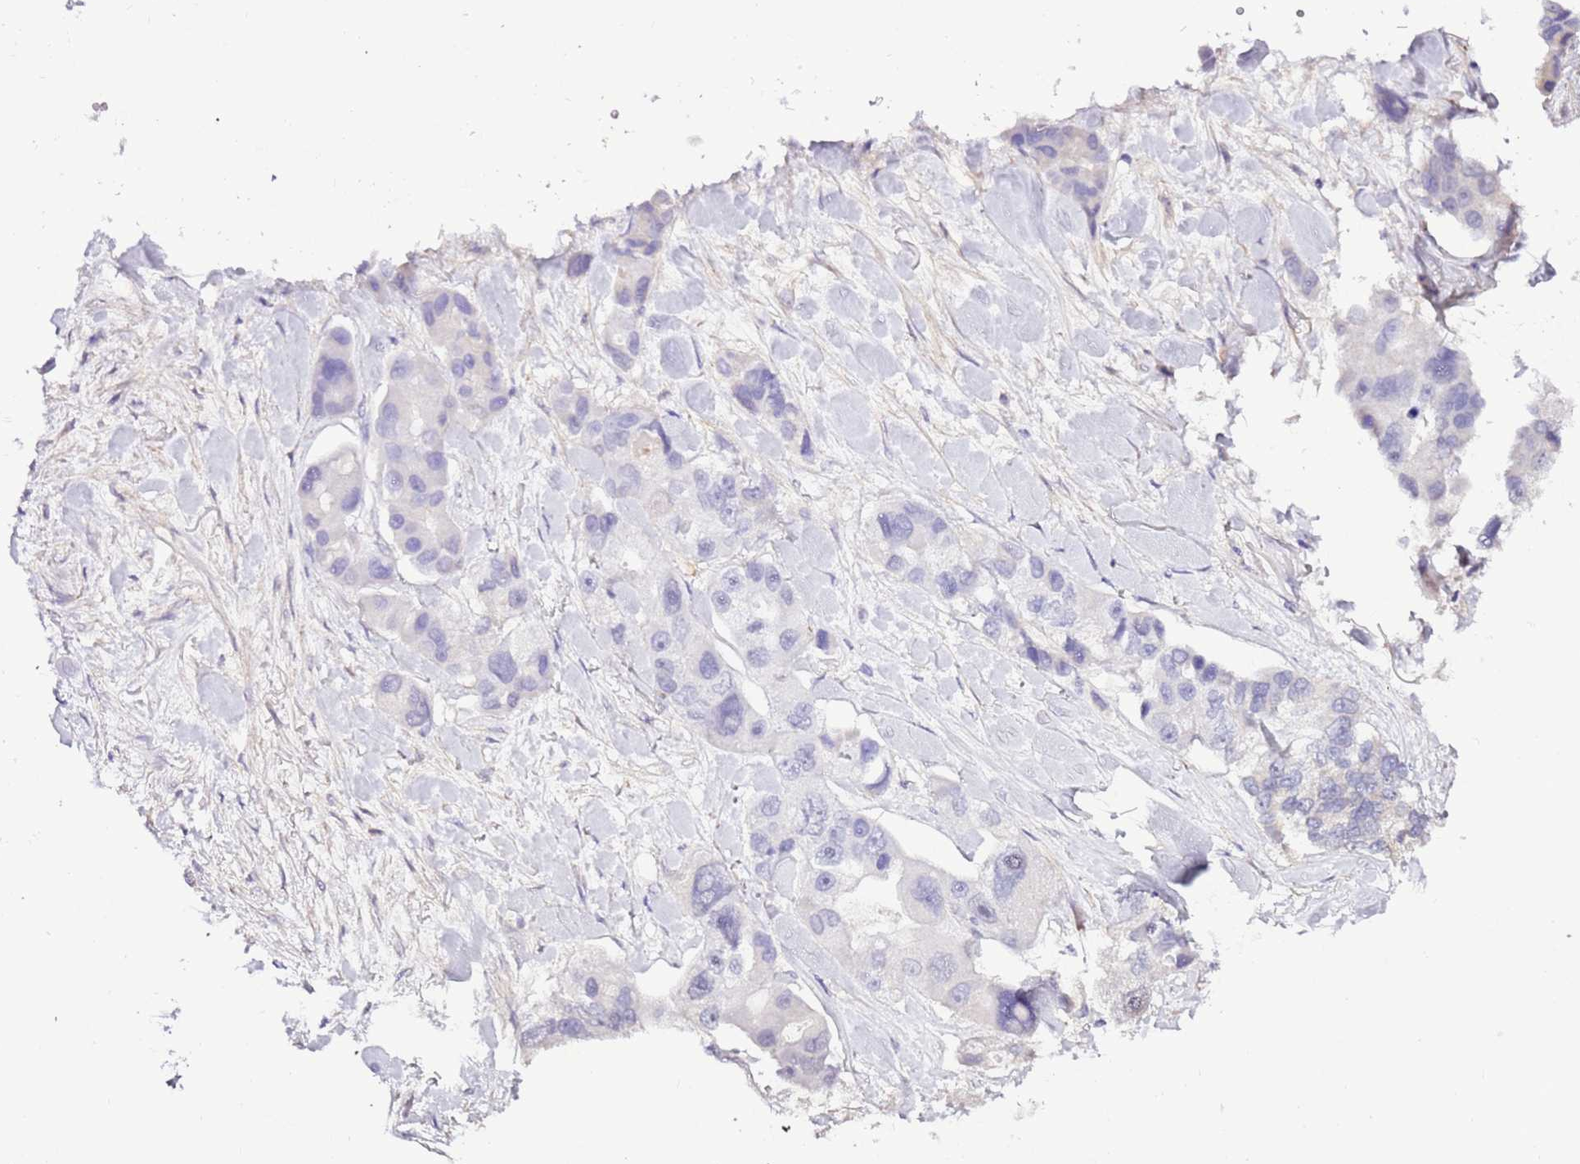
{"staining": {"intensity": "negative", "quantity": "none", "location": "none"}, "tissue": "lung cancer", "cell_type": "Tumor cells", "image_type": "cancer", "snomed": [{"axis": "morphology", "description": "Adenocarcinoma, NOS"}, {"axis": "topography", "description": "Lung"}], "caption": "There is no significant staining in tumor cells of lung cancer.", "gene": "ART5", "patient": {"sex": "female", "age": 54}}